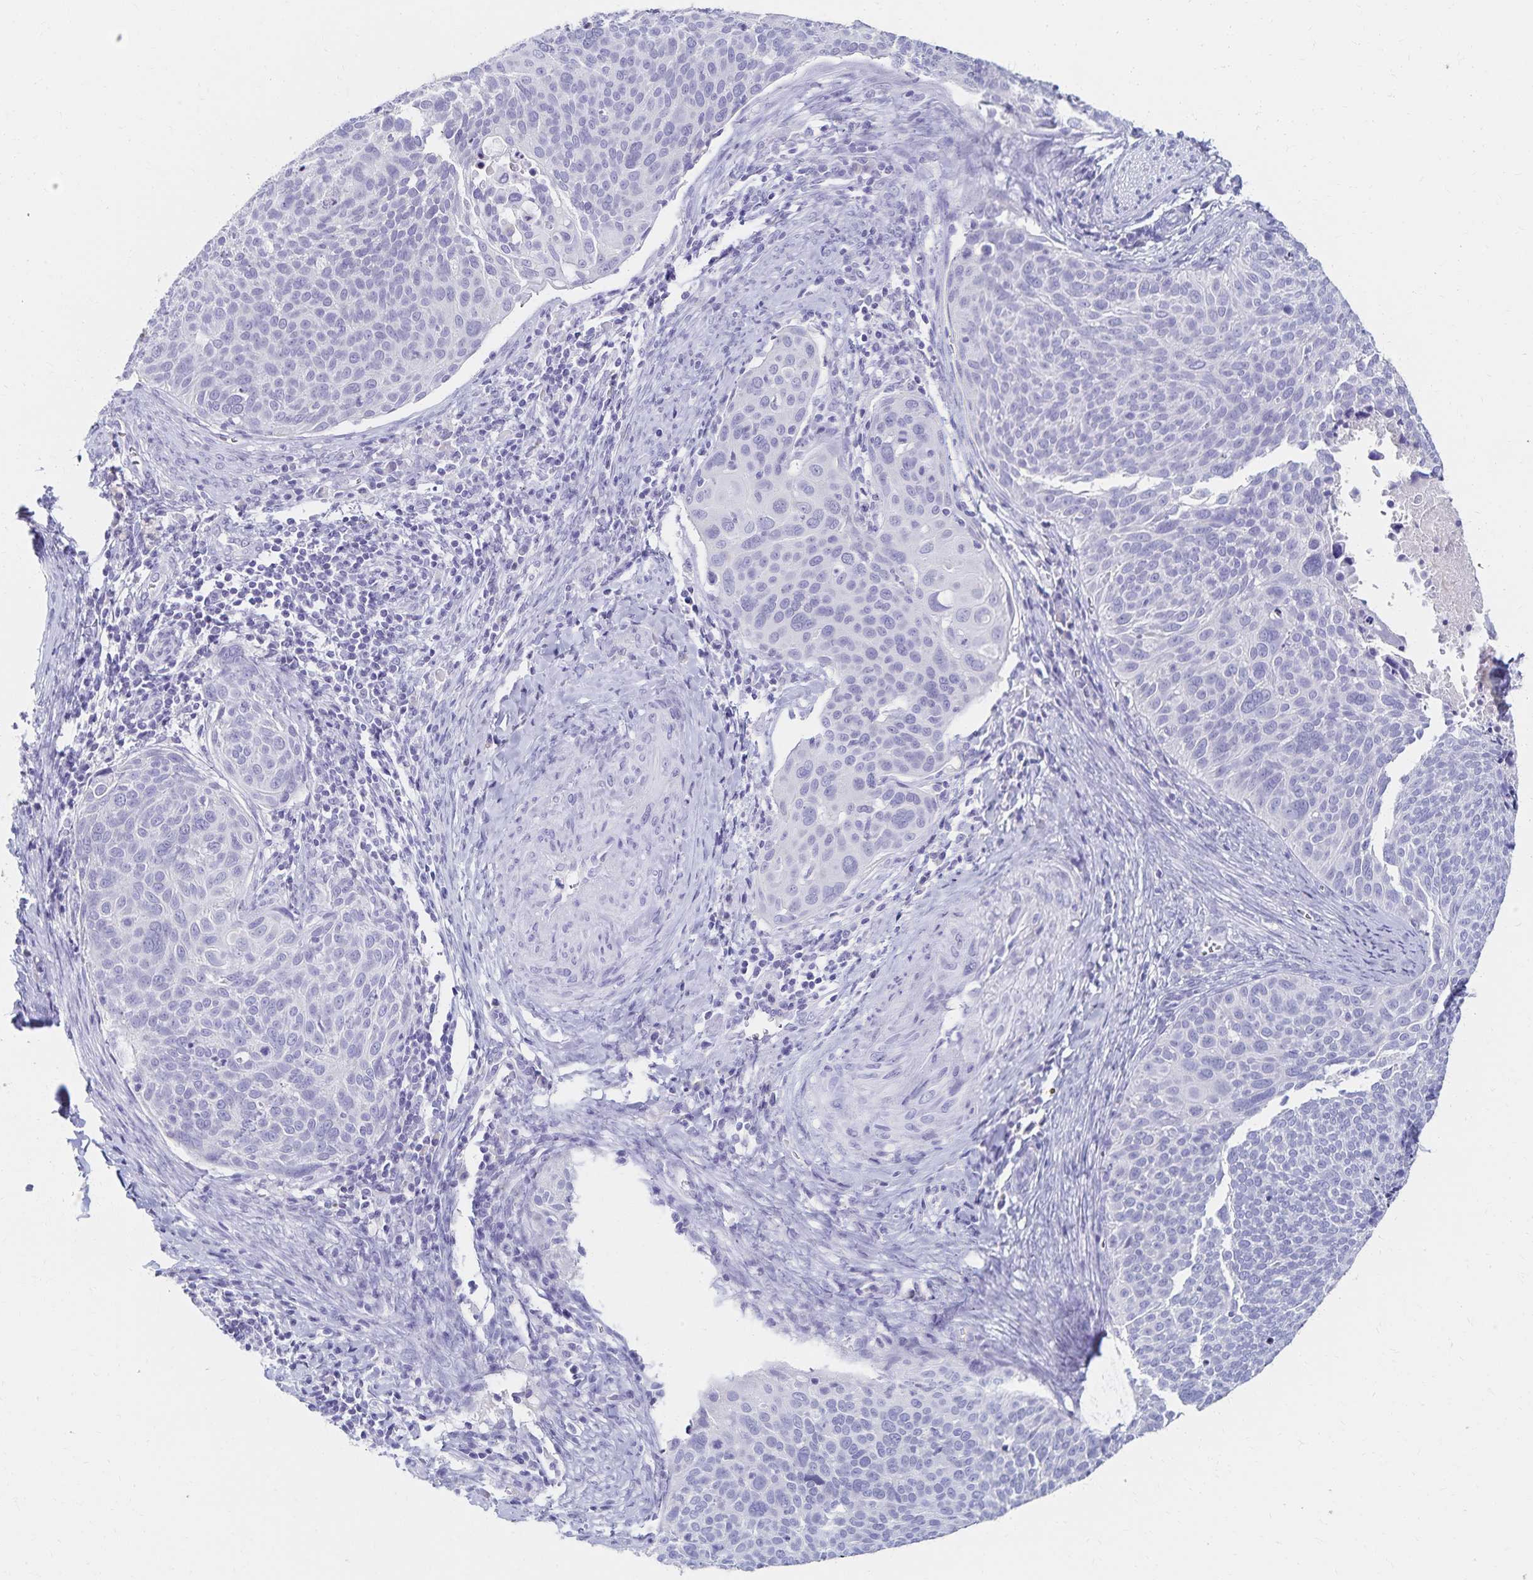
{"staining": {"intensity": "negative", "quantity": "none", "location": "none"}, "tissue": "cervical cancer", "cell_type": "Tumor cells", "image_type": "cancer", "snomed": [{"axis": "morphology", "description": "Squamous cell carcinoma, NOS"}, {"axis": "topography", "description": "Cervix"}], "caption": "Immunohistochemical staining of cervical squamous cell carcinoma shows no significant staining in tumor cells.", "gene": "C2orf50", "patient": {"sex": "female", "age": 39}}